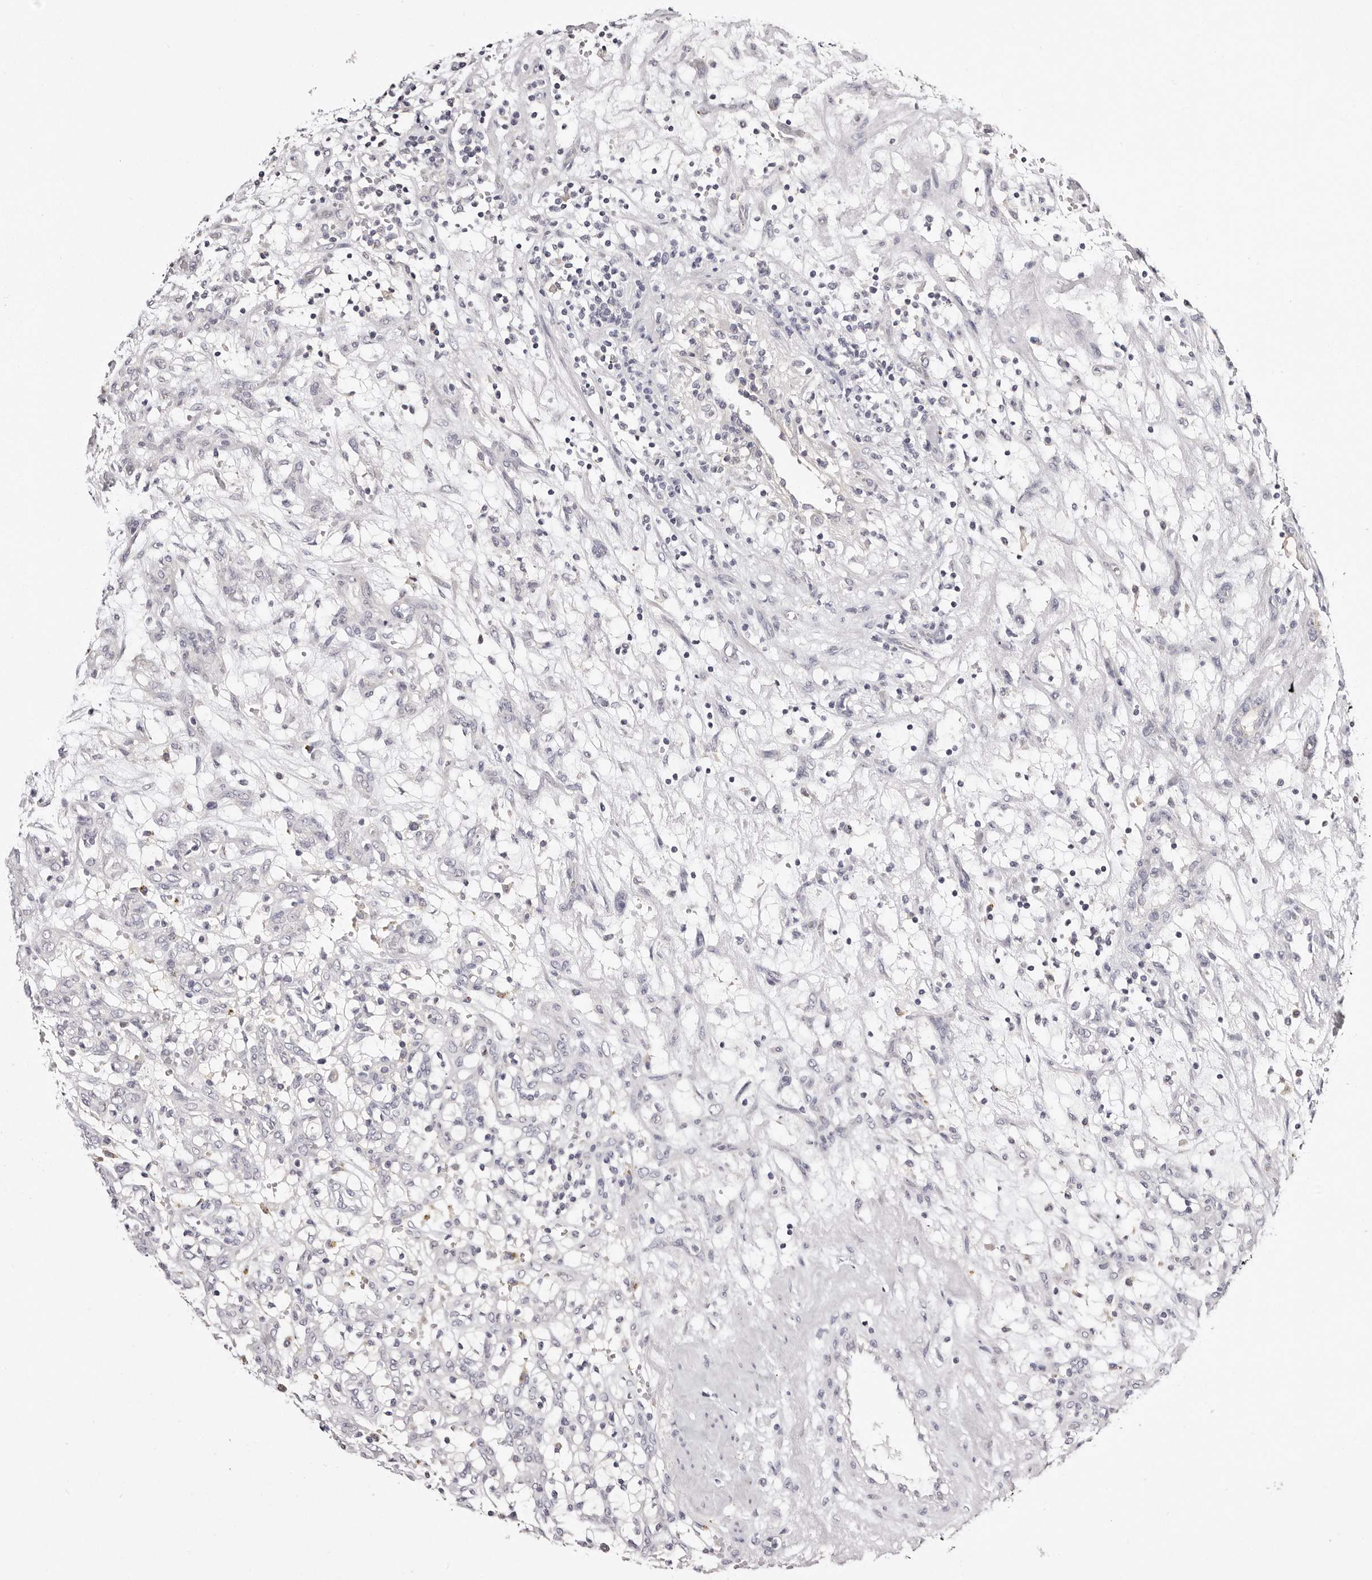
{"staining": {"intensity": "negative", "quantity": "none", "location": "none"}, "tissue": "renal cancer", "cell_type": "Tumor cells", "image_type": "cancer", "snomed": [{"axis": "morphology", "description": "Adenocarcinoma, NOS"}, {"axis": "topography", "description": "Kidney"}], "caption": "Immunohistochemical staining of human renal cancer (adenocarcinoma) demonstrates no significant staining in tumor cells. (DAB immunohistochemistry visualized using brightfield microscopy, high magnification).", "gene": "ROM1", "patient": {"sex": "female", "age": 57}}